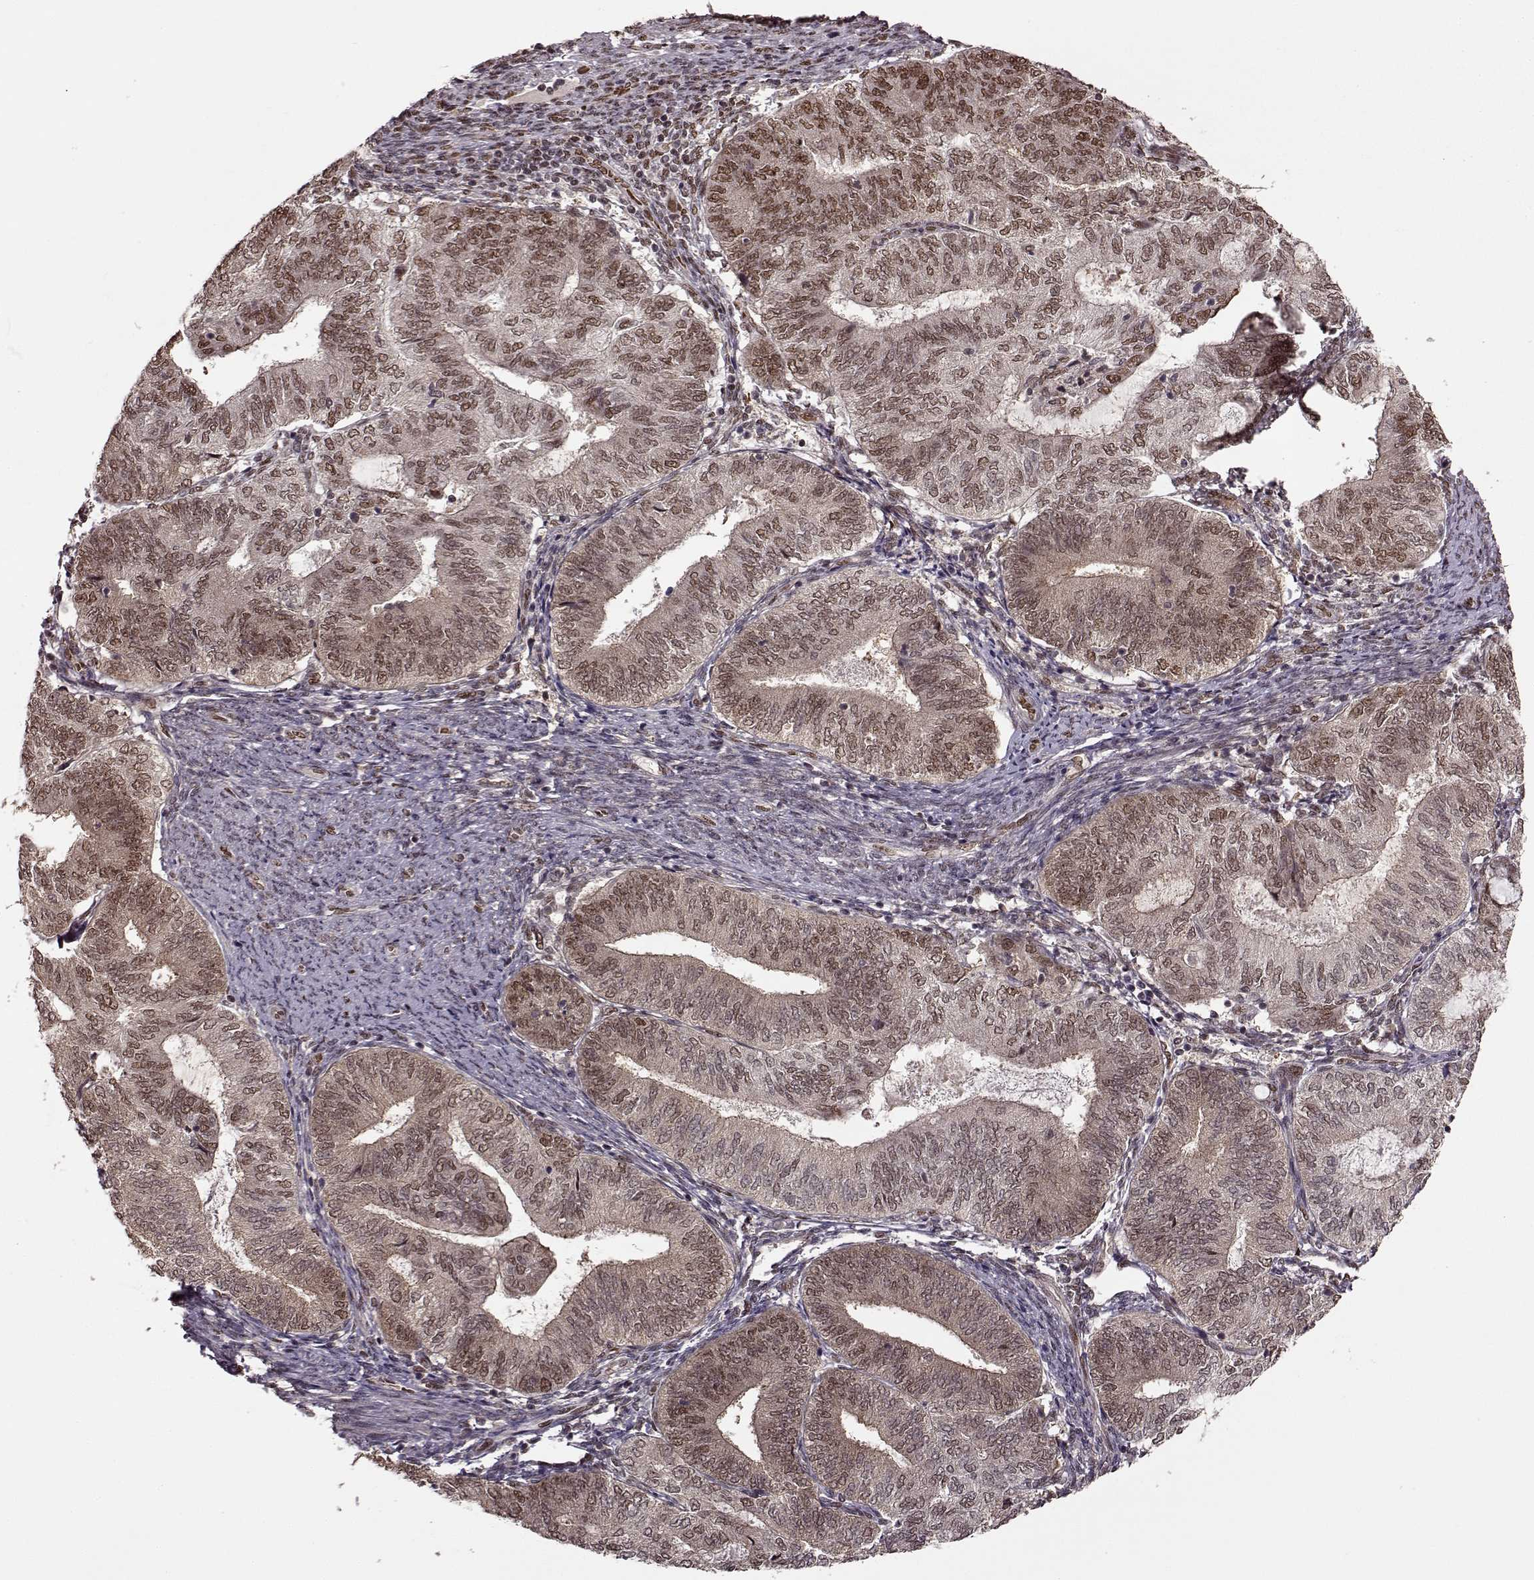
{"staining": {"intensity": "moderate", "quantity": "25%-75%", "location": "nuclear"}, "tissue": "endometrial cancer", "cell_type": "Tumor cells", "image_type": "cancer", "snomed": [{"axis": "morphology", "description": "Adenocarcinoma, NOS"}, {"axis": "topography", "description": "Endometrium"}], "caption": "Endometrial adenocarcinoma stained with DAB (3,3'-diaminobenzidine) immunohistochemistry demonstrates medium levels of moderate nuclear staining in about 25%-75% of tumor cells. The staining was performed using DAB (3,3'-diaminobenzidine) to visualize the protein expression in brown, while the nuclei were stained in blue with hematoxylin (Magnification: 20x).", "gene": "FTO", "patient": {"sex": "female", "age": 65}}